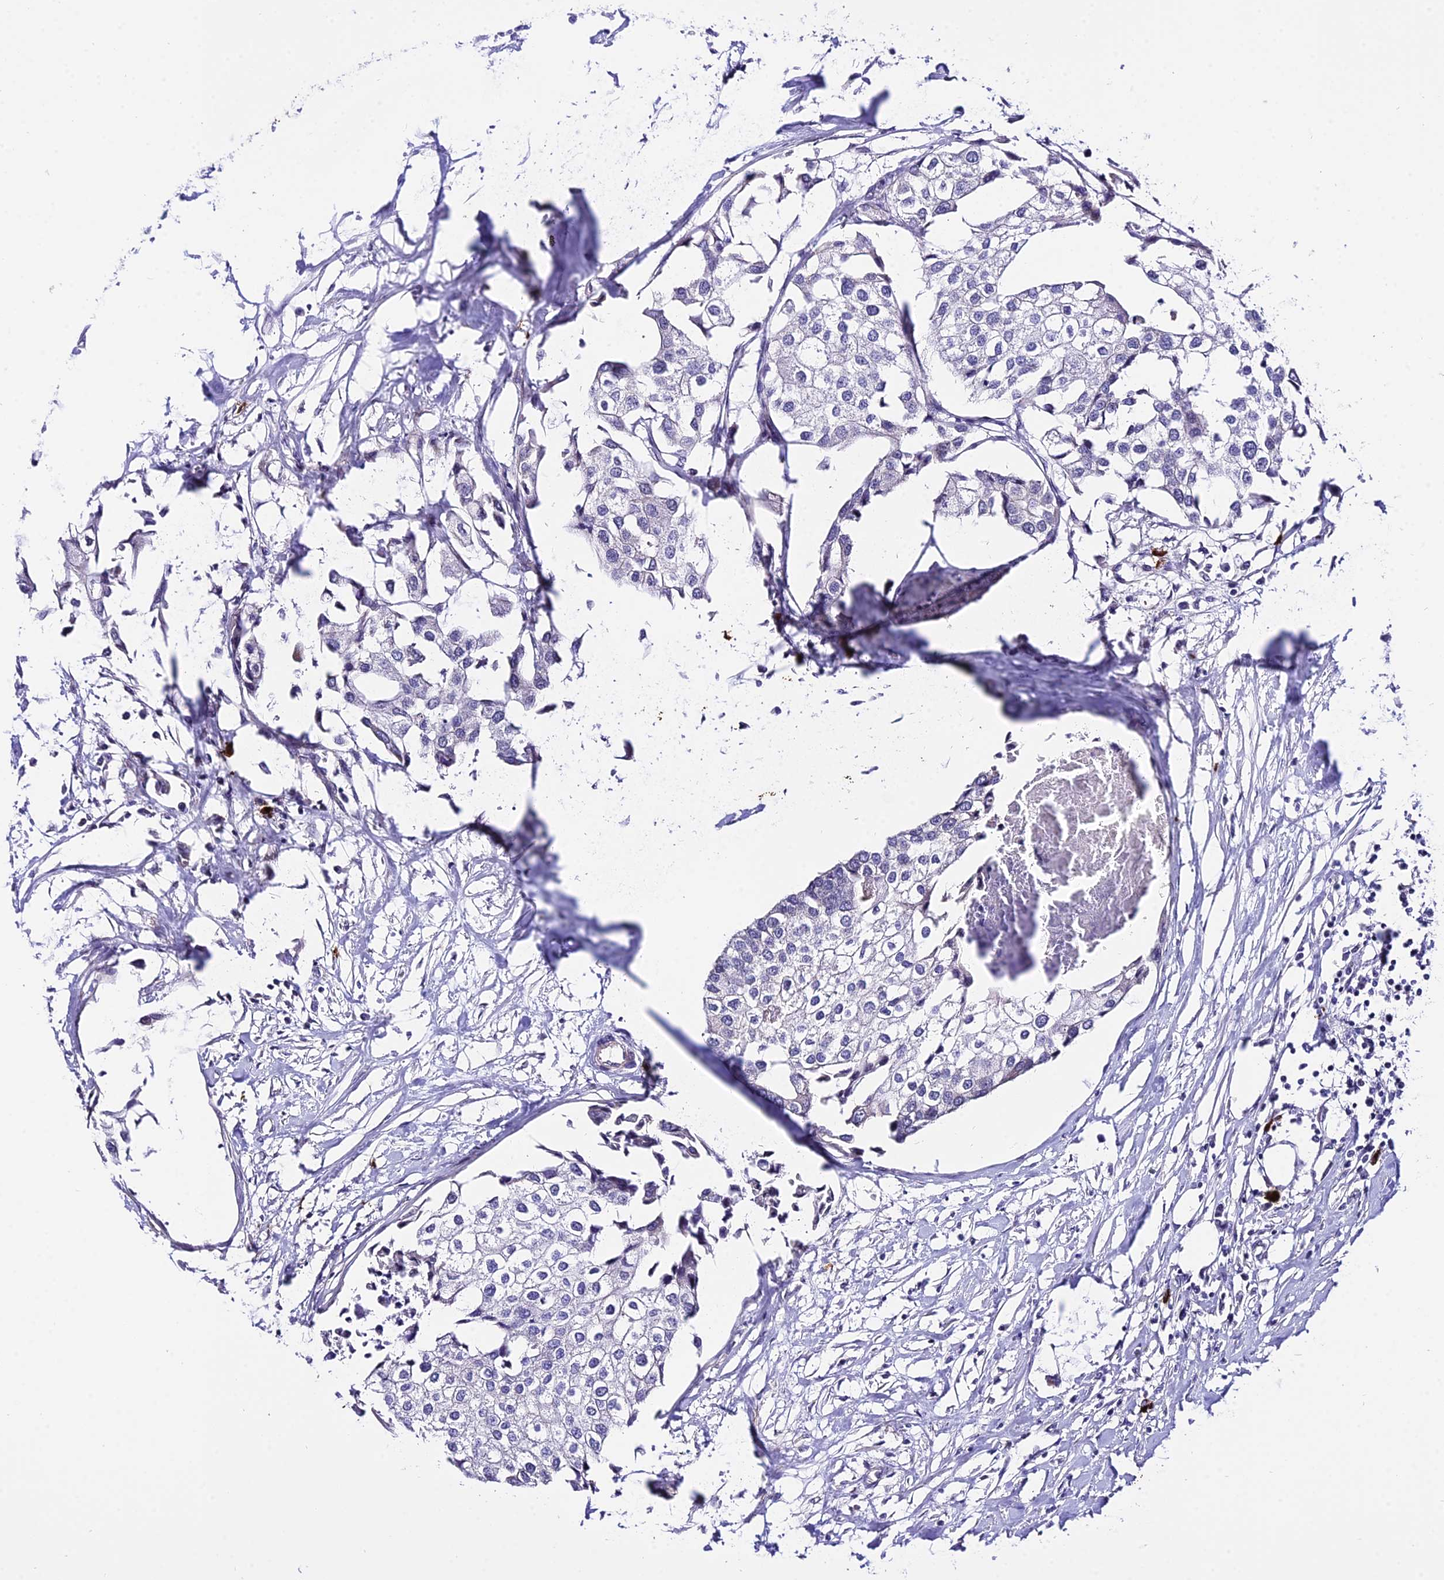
{"staining": {"intensity": "negative", "quantity": "none", "location": "none"}, "tissue": "urothelial cancer", "cell_type": "Tumor cells", "image_type": "cancer", "snomed": [{"axis": "morphology", "description": "Urothelial carcinoma, High grade"}, {"axis": "topography", "description": "Urinary bladder"}], "caption": "Immunohistochemical staining of human high-grade urothelial carcinoma displays no significant staining in tumor cells. (DAB (3,3'-diaminobenzidine) IHC with hematoxylin counter stain).", "gene": "POLR2I", "patient": {"sex": "male", "age": 64}}